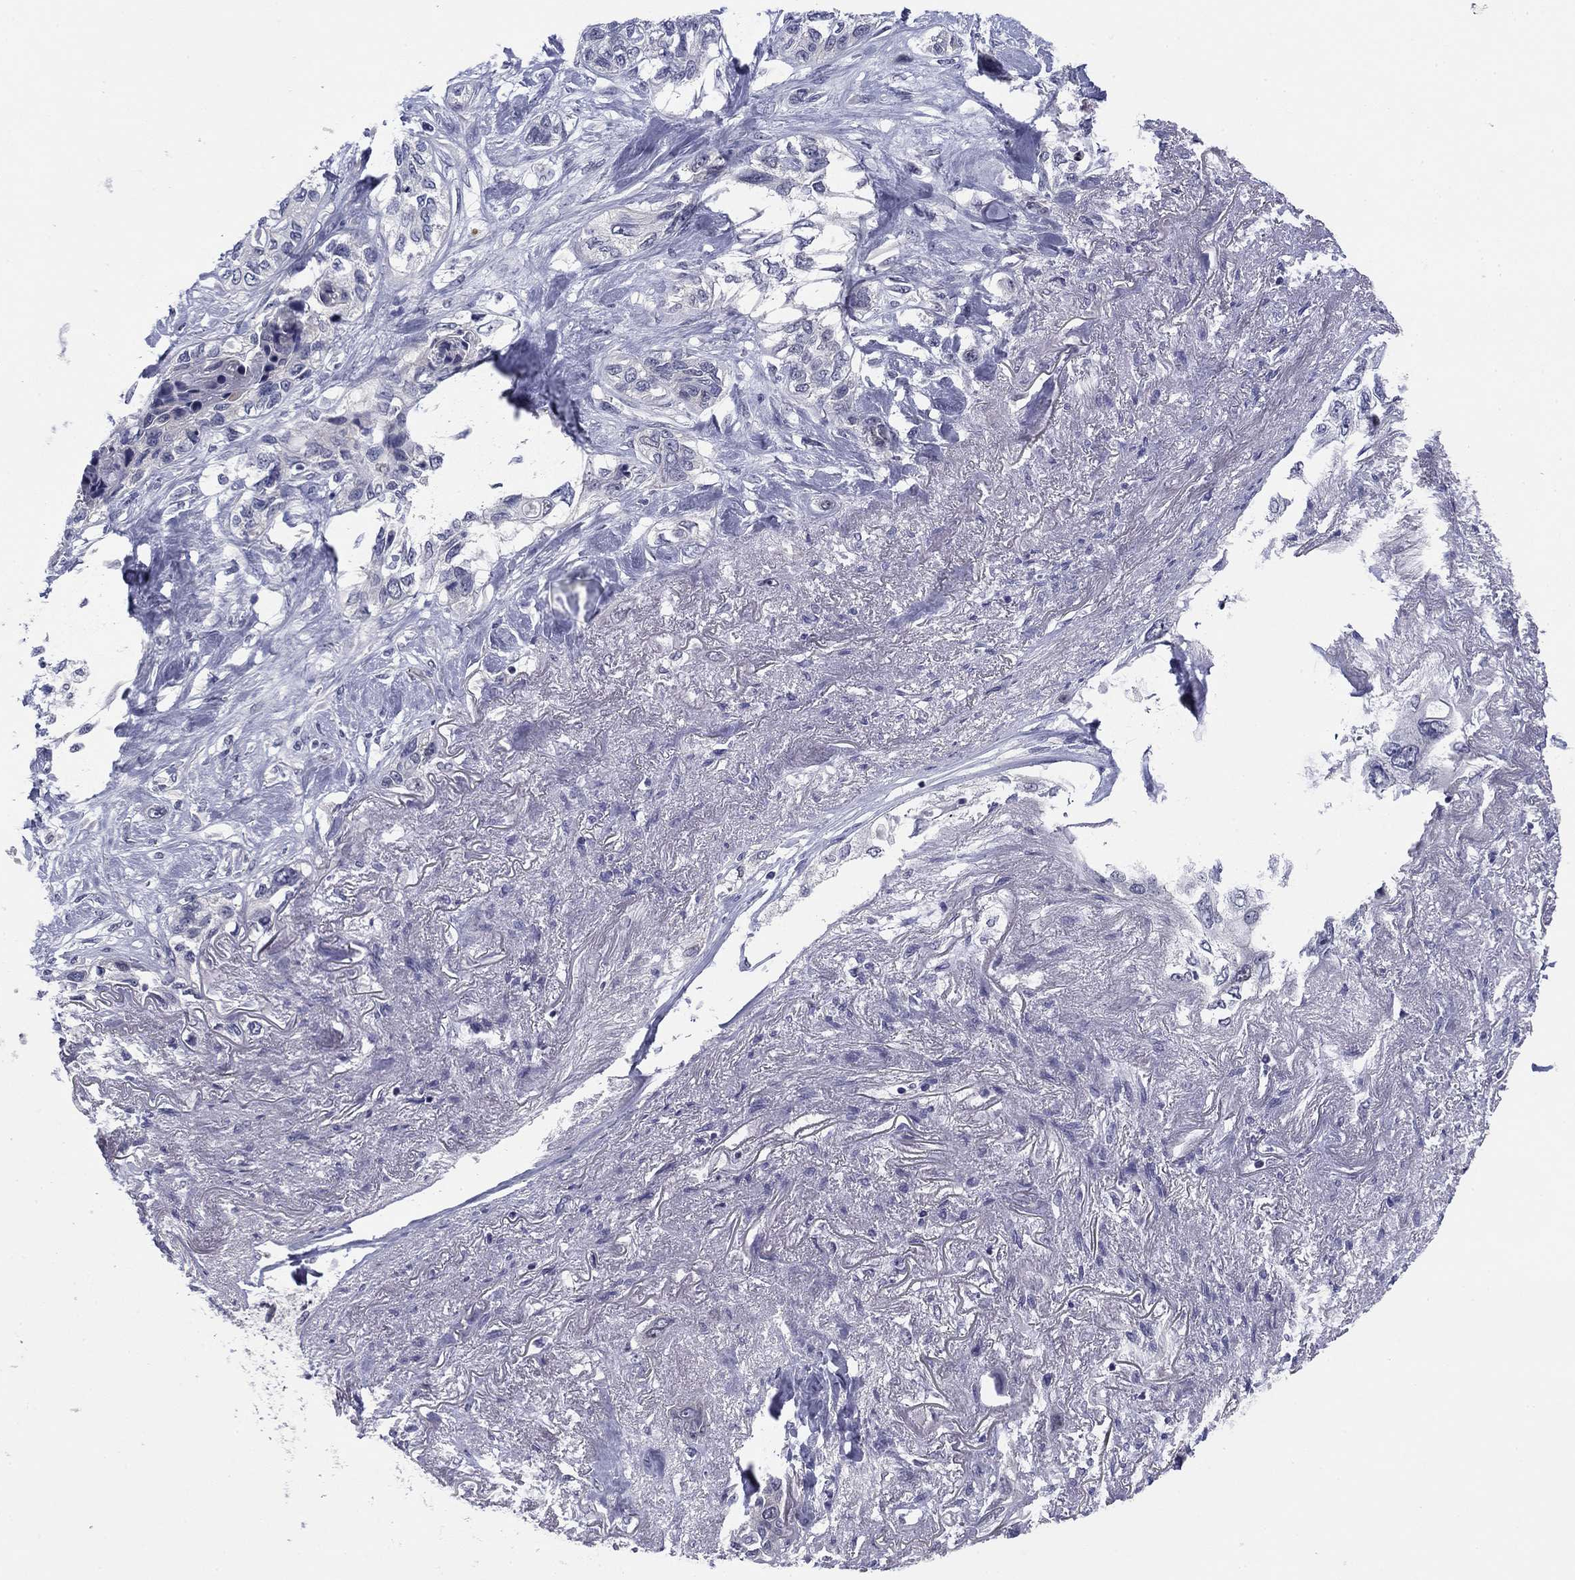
{"staining": {"intensity": "negative", "quantity": "none", "location": "none"}, "tissue": "lung cancer", "cell_type": "Tumor cells", "image_type": "cancer", "snomed": [{"axis": "morphology", "description": "Squamous cell carcinoma, NOS"}, {"axis": "topography", "description": "Lung"}], "caption": "Immunohistochemical staining of lung cancer exhibits no significant staining in tumor cells.", "gene": "TIGD4", "patient": {"sex": "female", "age": 70}}